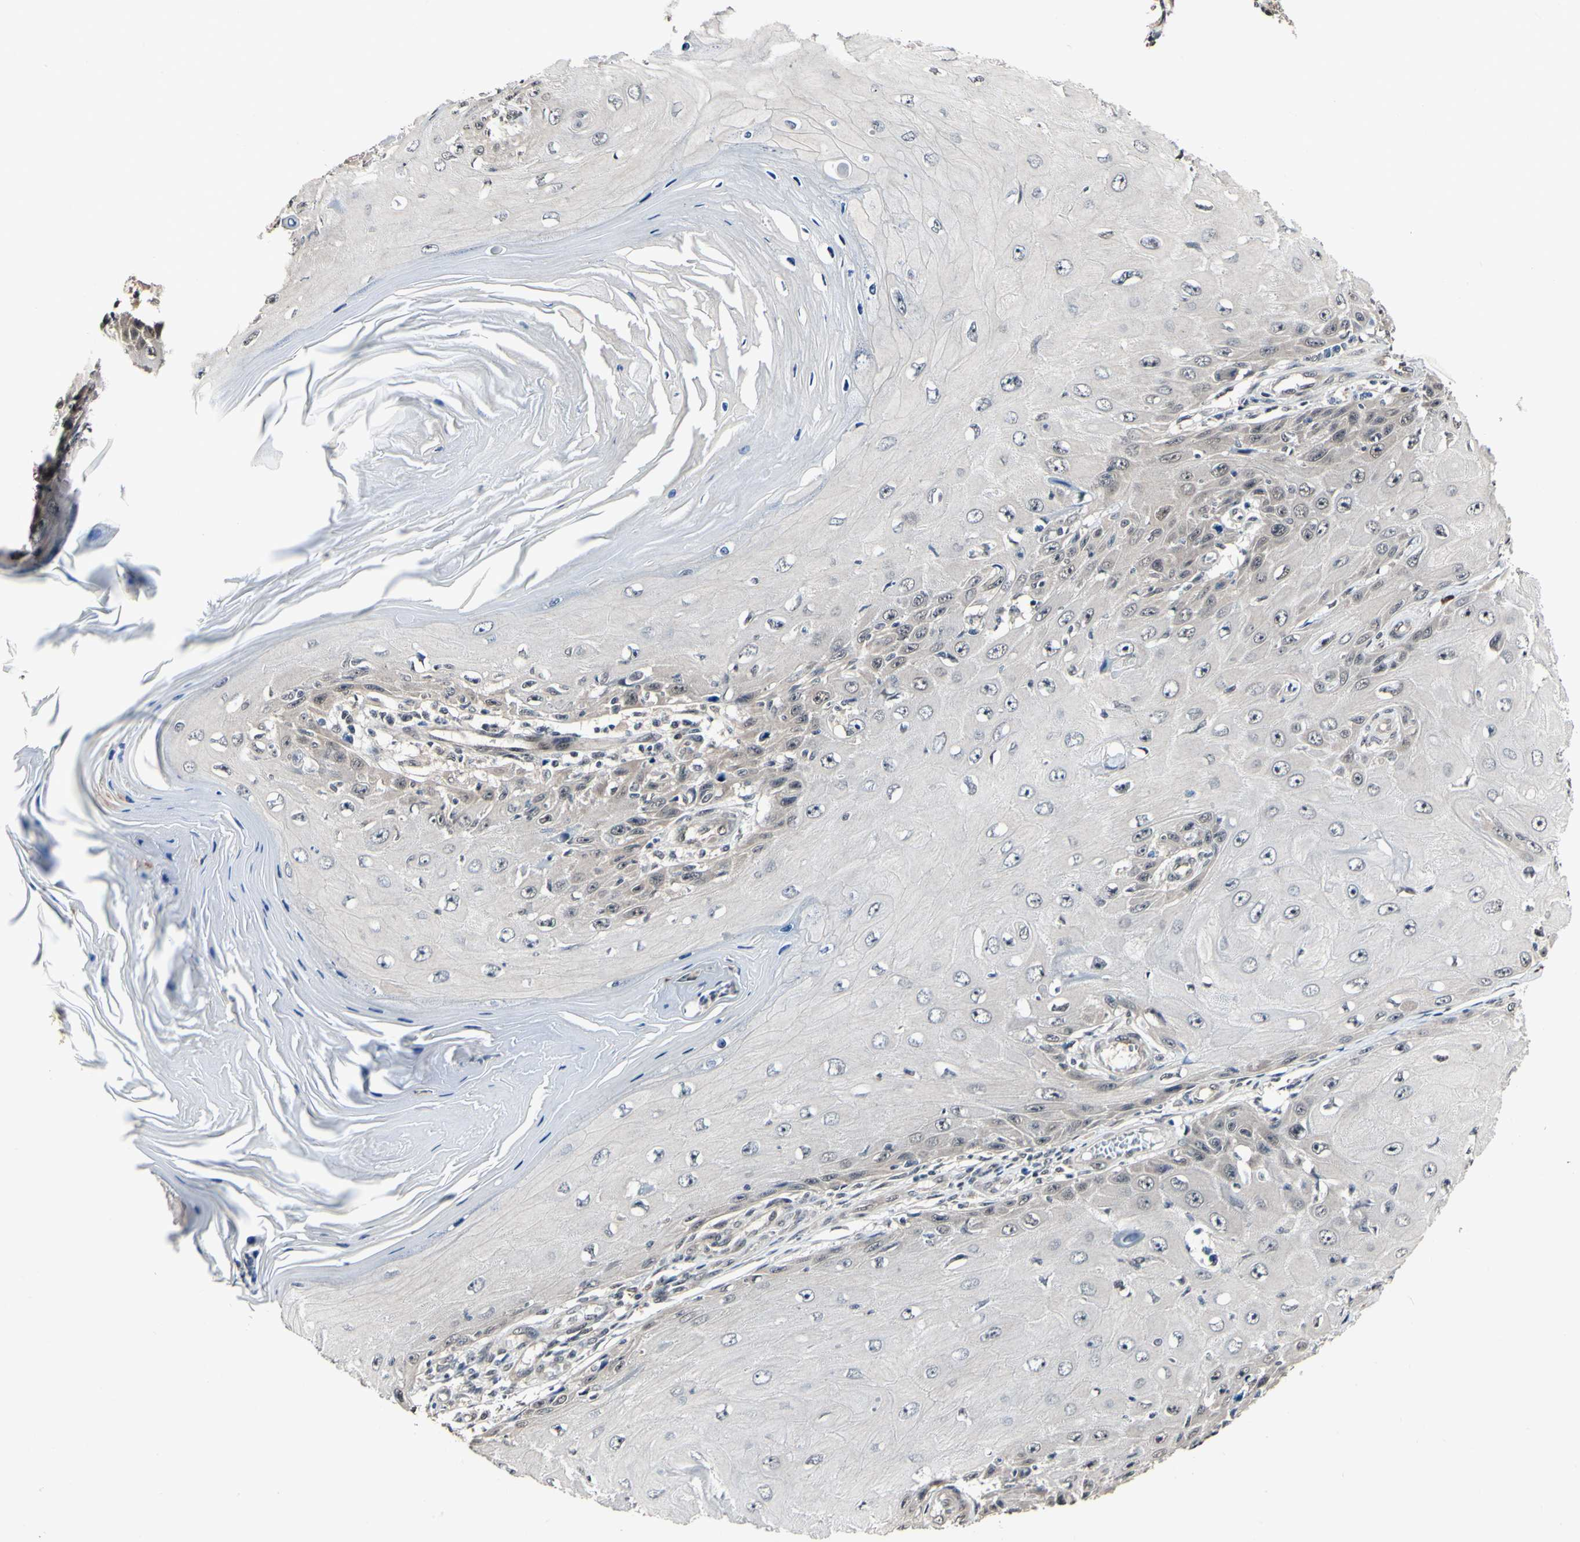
{"staining": {"intensity": "weak", "quantity": ">75%", "location": "cytoplasmic/membranous"}, "tissue": "skin cancer", "cell_type": "Tumor cells", "image_type": "cancer", "snomed": [{"axis": "morphology", "description": "Squamous cell carcinoma, NOS"}, {"axis": "topography", "description": "Skin"}], "caption": "IHC histopathology image of neoplastic tissue: human skin cancer (squamous cell carcinoma) stained using immunohistochemistry (IHC) displays low levels of weak protein expression localized specifically in the cytoplasmic/membranous of tumor cells, appearing as a cytoplasmic/membranous brown color.", "gene": "PSMD10", "patient": {"sex": "female", "age": 73}}